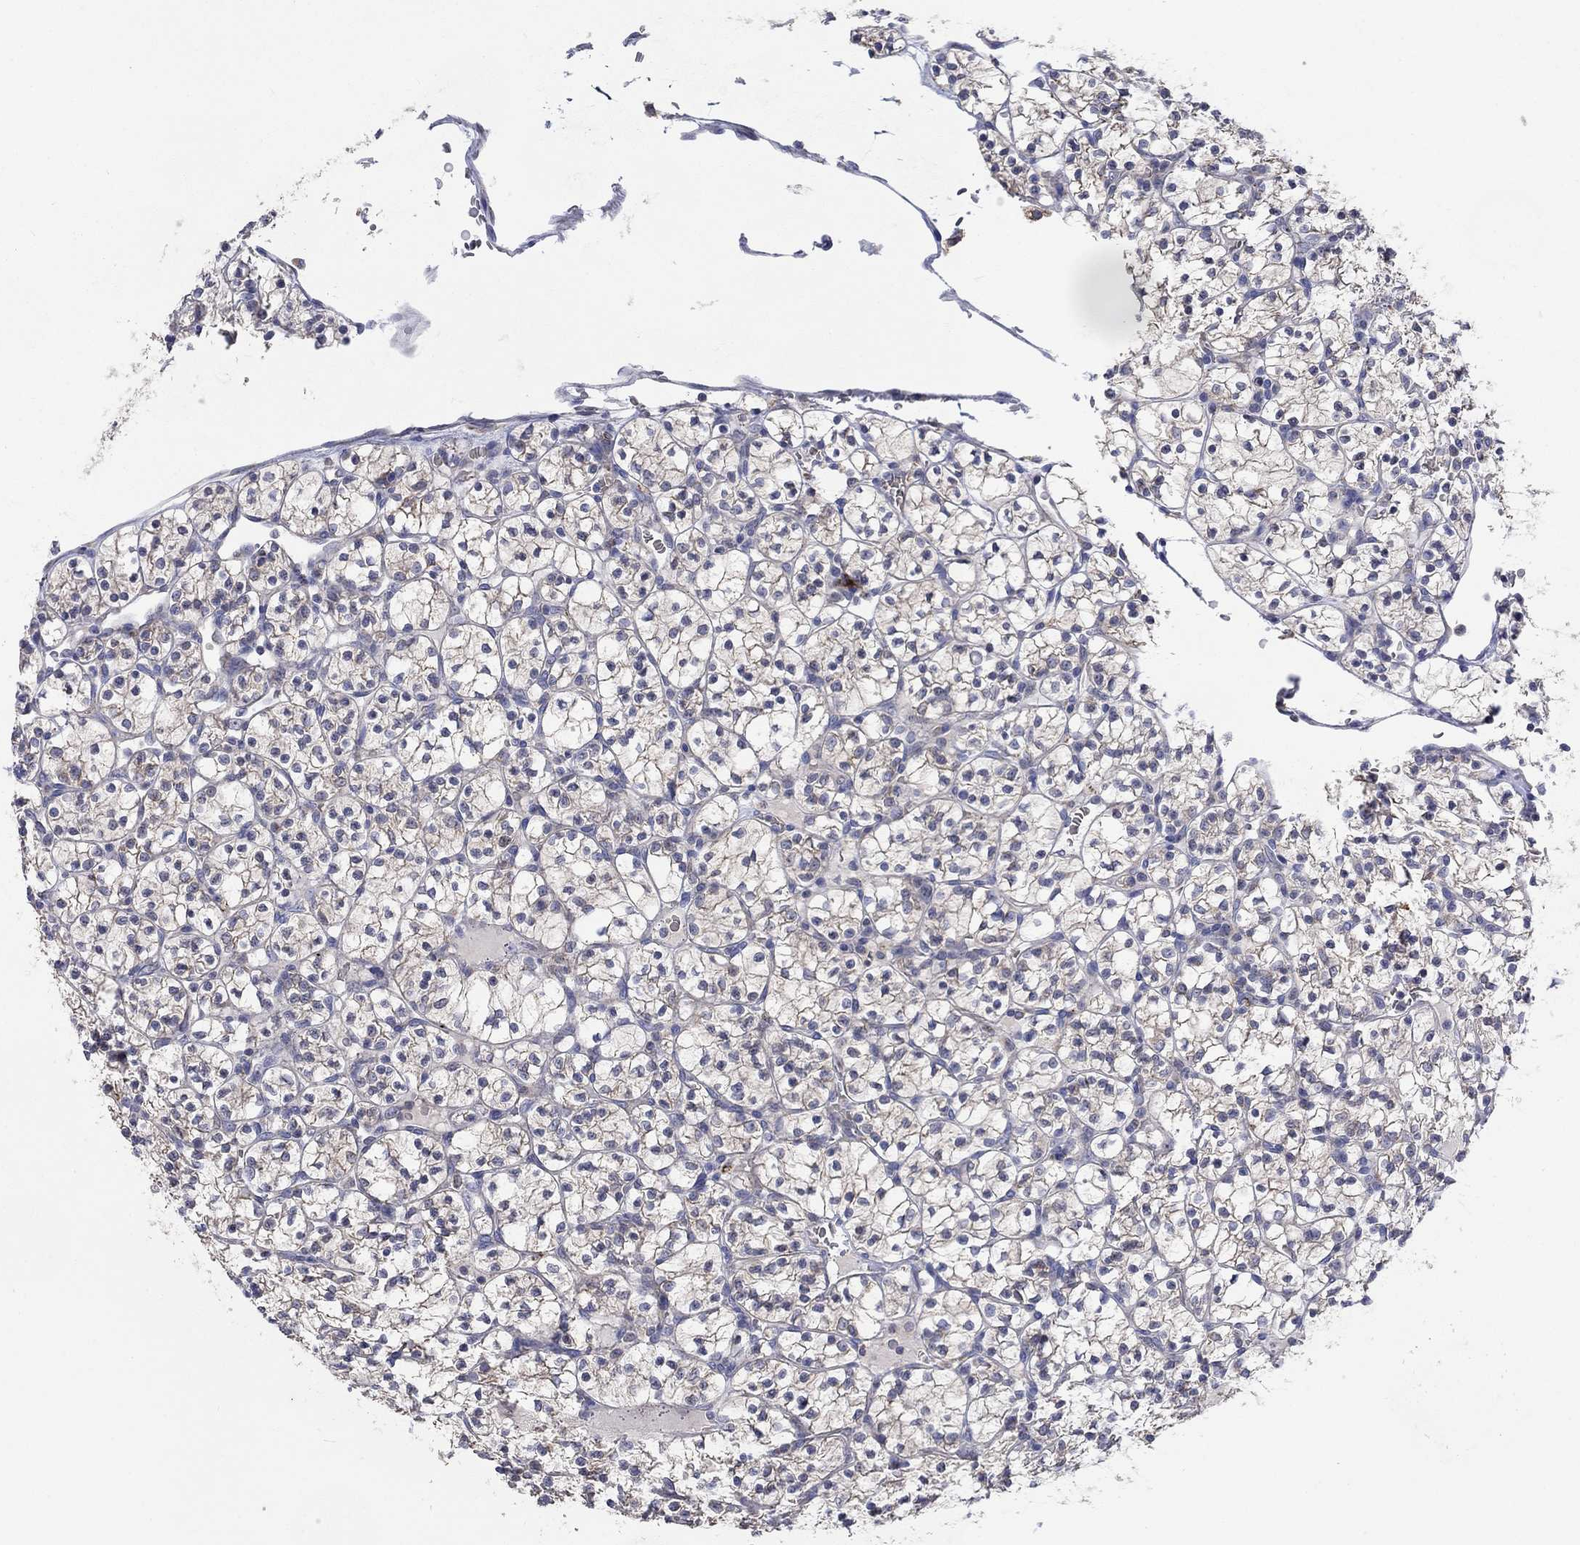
{"staining": {"intensity": "negative", "quantity": "none", "location": "none"}, "tissue": "renal cancer", "cell_type": "Tumor cells", "image_type": "cancer", "snomed": [{"axis": "morphology", "description": "Adenocarcinoma, NOS"}, {"axis": "topography", "description": "Kidney"}], "caption": "IHC micrograph of neoplastic tissue: renal adenocarcinoma stained with DAB shows no significant protein expression in tumor cells.", "gene": "UGT8", "patient": {"sex": "female", "age": 89}}